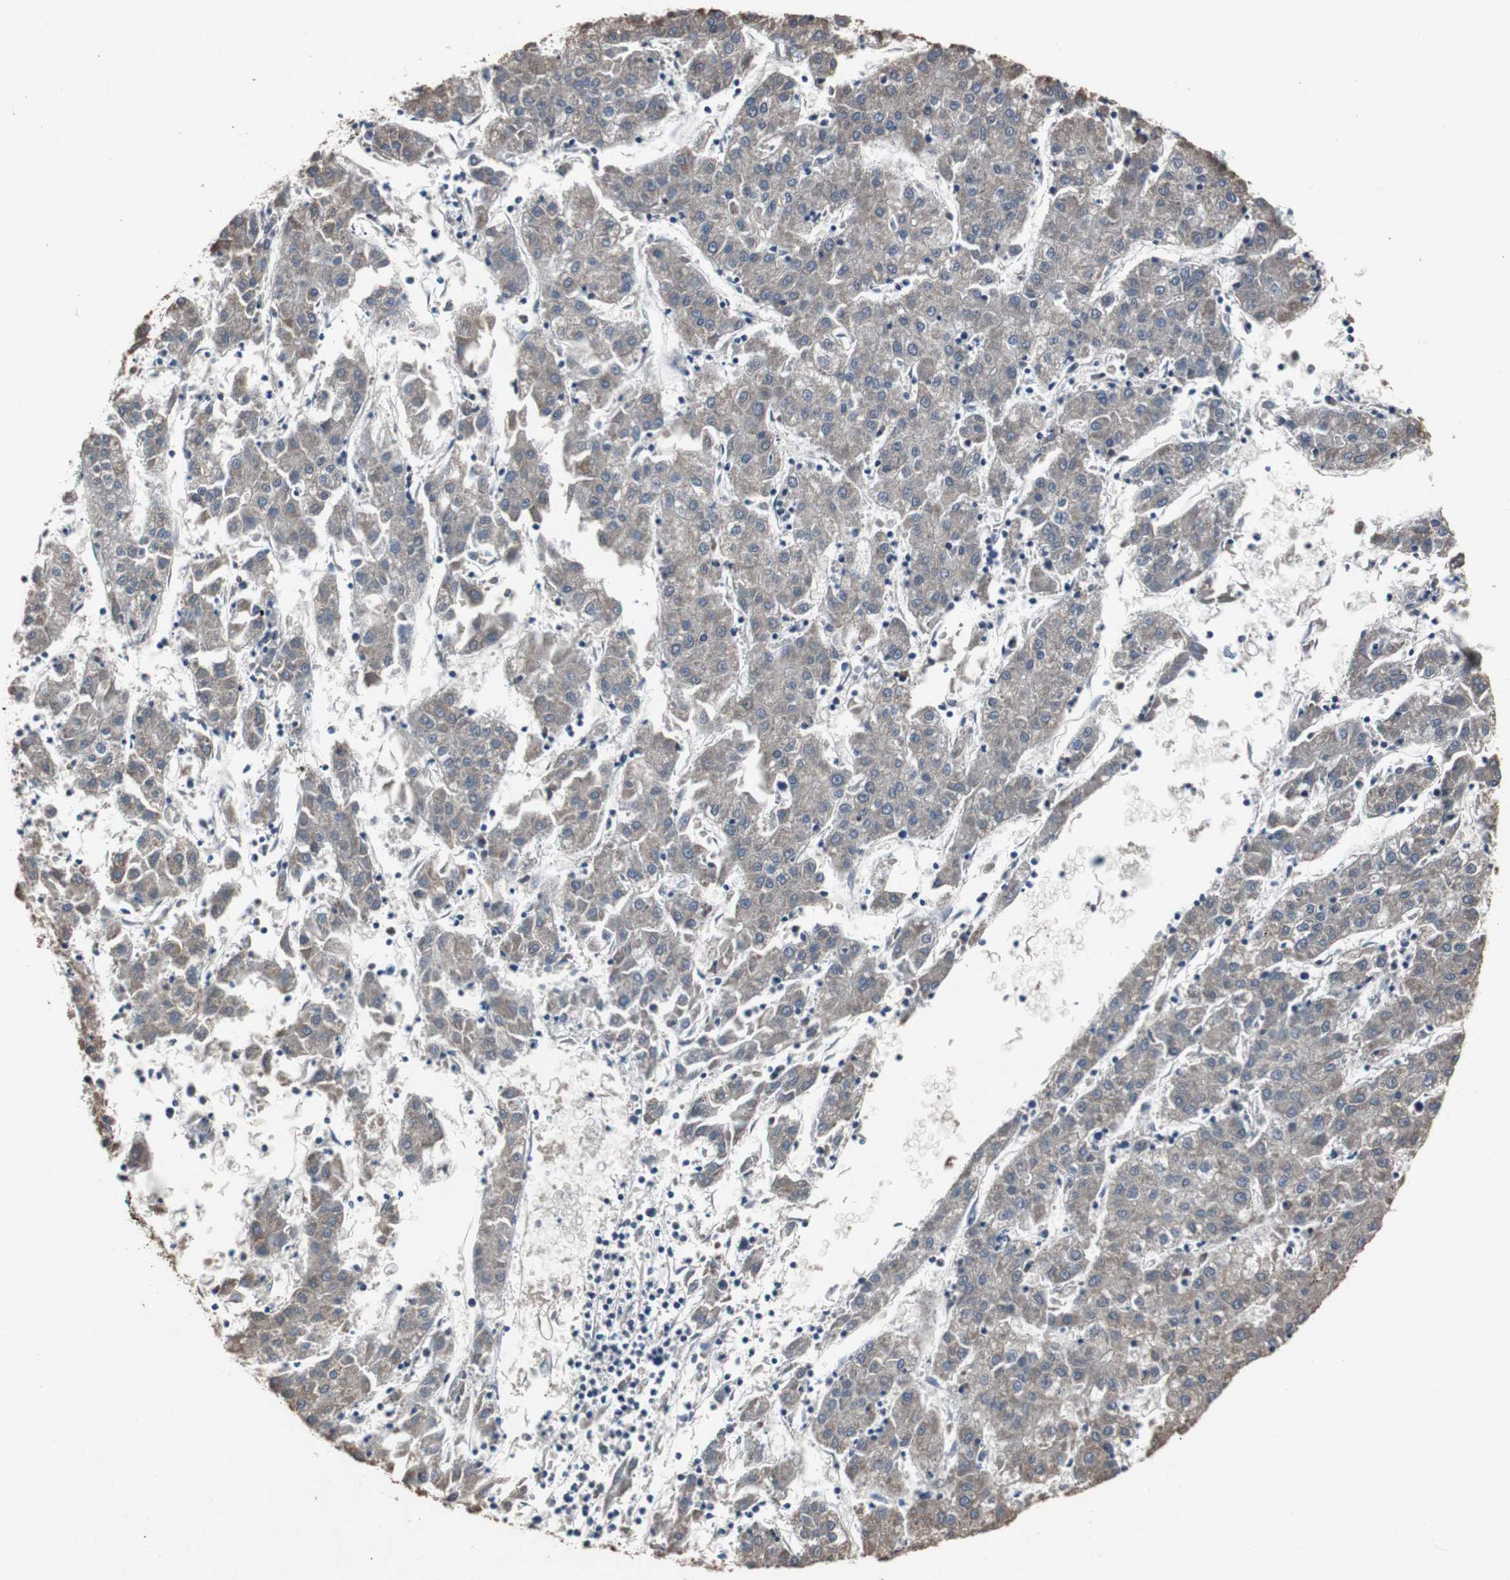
{"staining": {"intensity": "weak", "quantity": "<25%", "location": "cytoplasmic/membranous"}, "tissue": "liver cancer", "cell_type": "Tumor cells", "image_type": "cancer", "snomed": [{"axis": "morphology", "description": "Carcinoma, Hepatocellular, NOS"}, {"axis": "topography", "description": "Liver"}], "caption": "High power microscopy photomicrograph of an immunohistochemistry micrograph of liver cancer, revealing no significant positivity in tumor cells.", "gene": "TP63", "patient": {"sex": "male", "age": 72}}